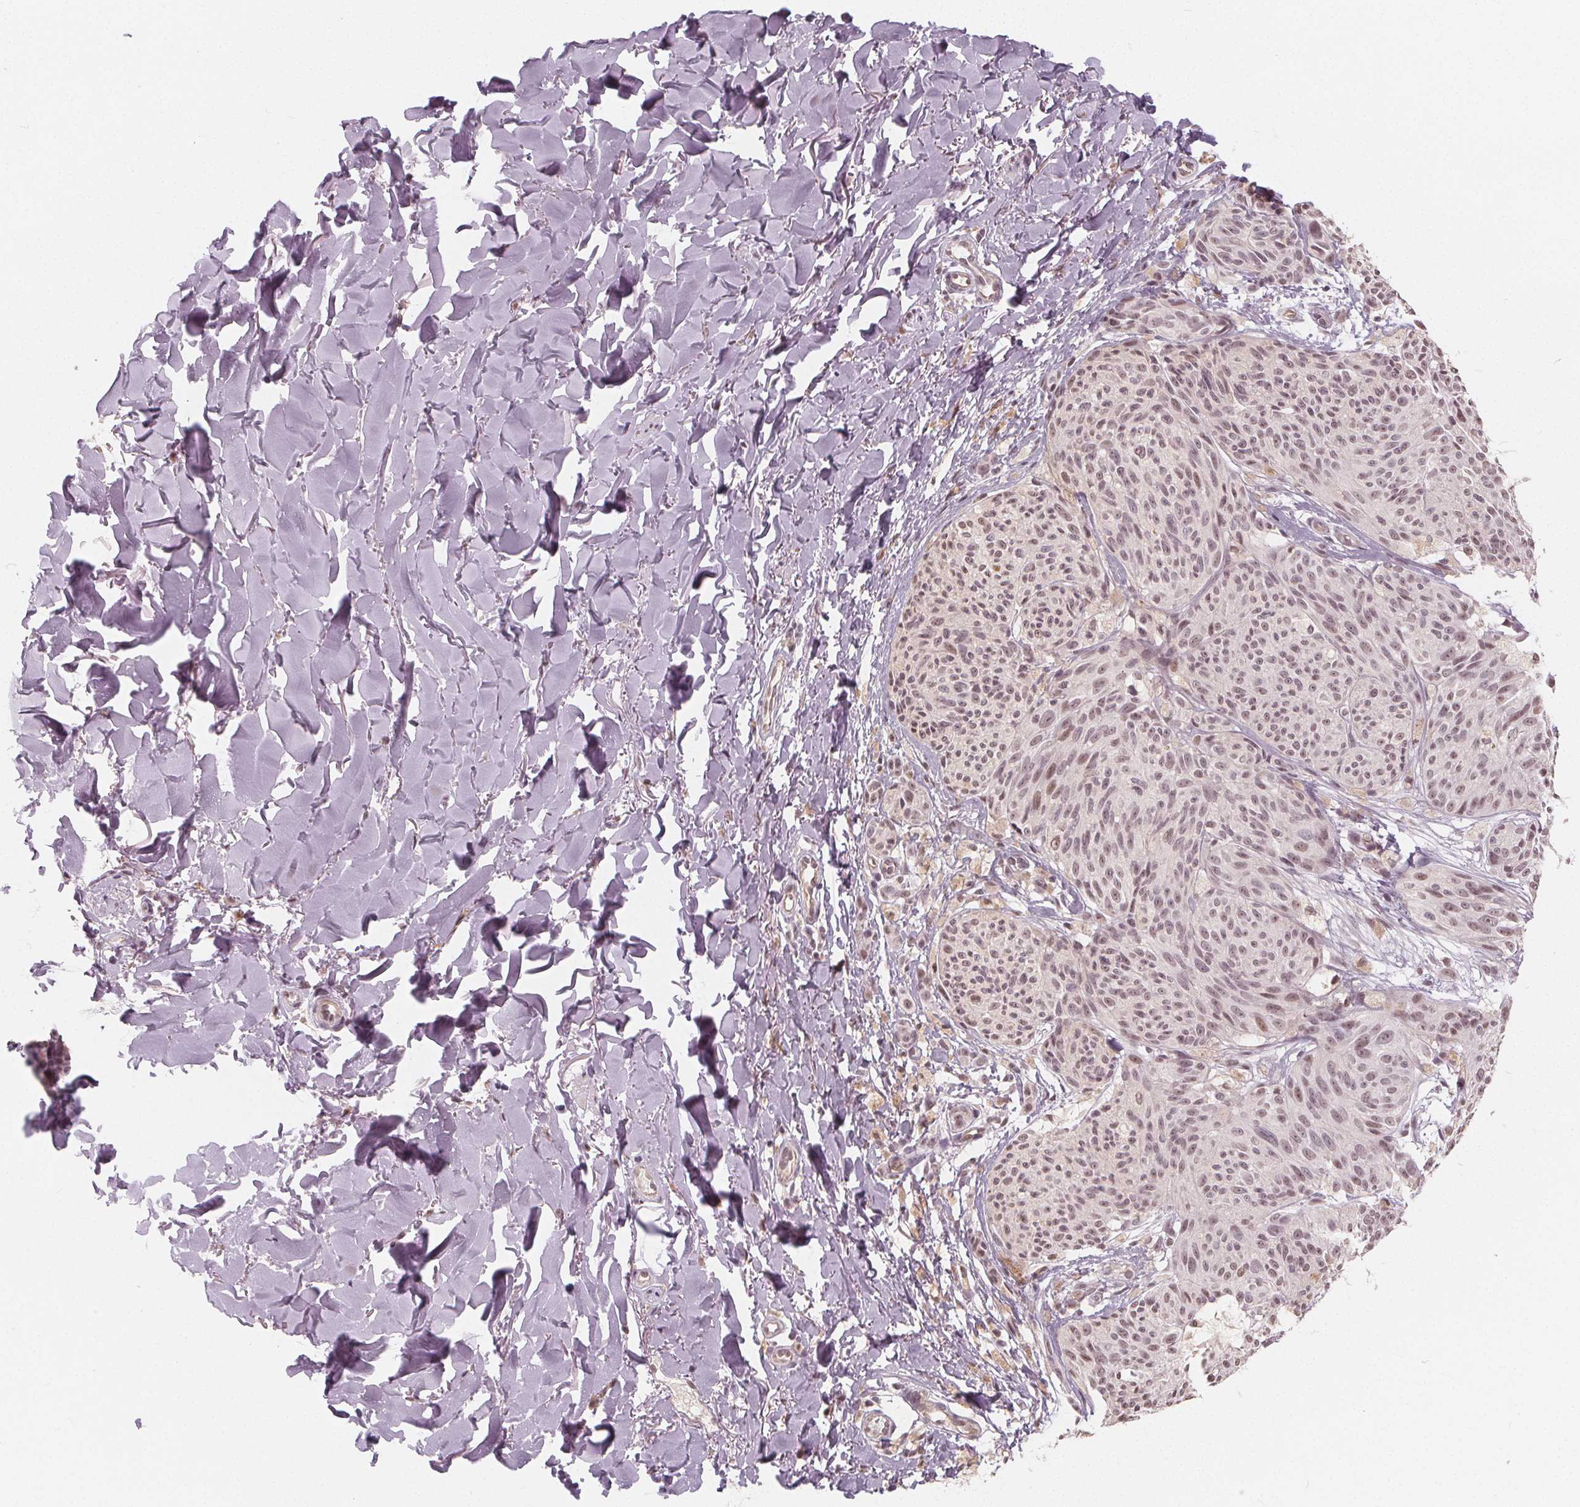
{"staining": {"intensity": "moderate", "quantity": ">75%", "location": "nuclear"}, "tissue": "melanoma", "cell_type": "Tumor cells", "image_type": "cancer", "snomed": [{"axis": "morphology", "description": "Malignant melanoma, NOS"}, {"axis": "topography", "description": "Skin"}], "caption": "Immunohistochemistry (IHC) histopathology image of neoplastic tissue: melanoma stained using immunohistochemistry exhibits medium levels of moderate protein expression localized specifically in the nuclear of tumor cells, appearing as a nuclear brown color.", "gene": "NUP210L", "patient": {"sex": "female", "age": 87}}